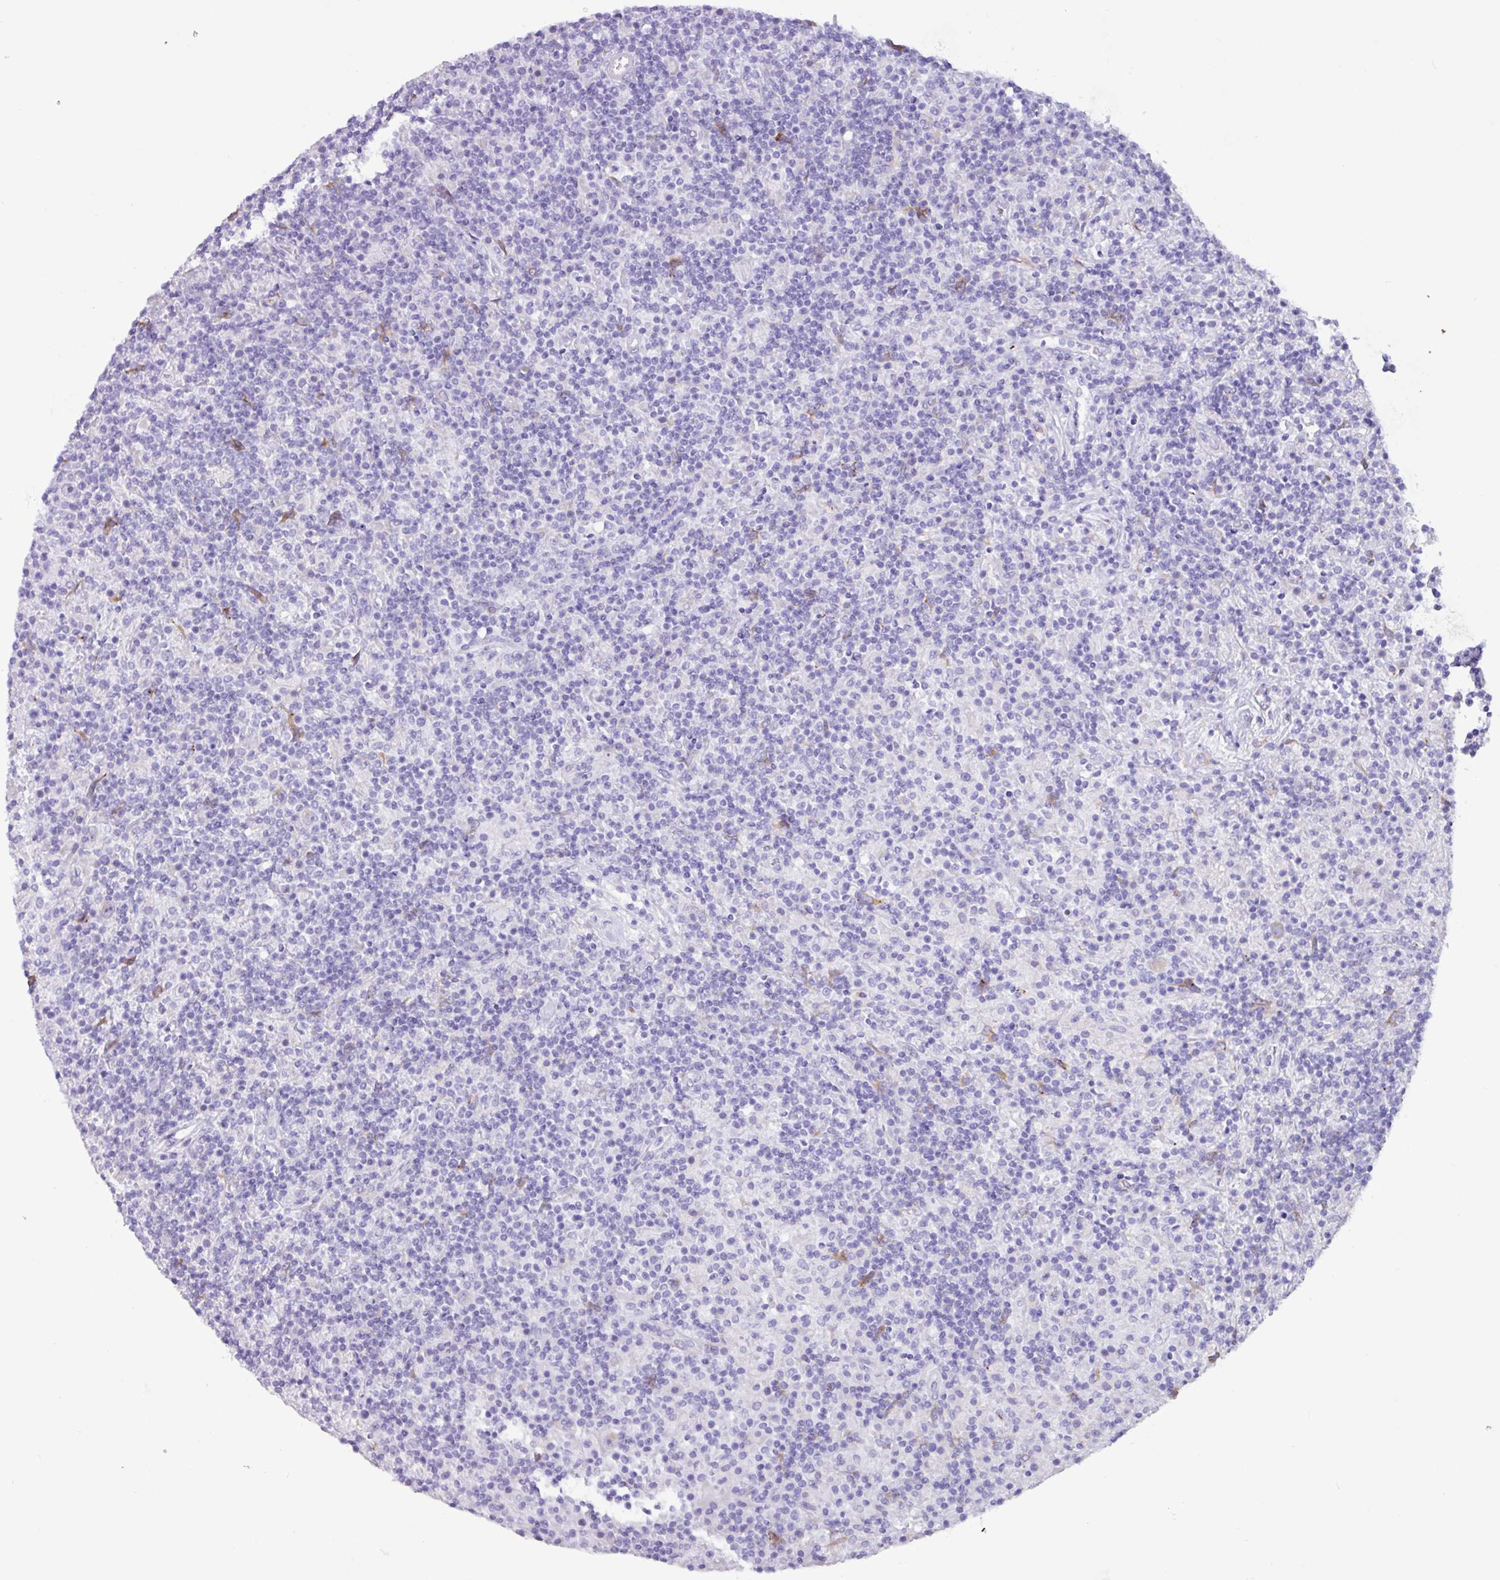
{"staining": {"intensity": "negative", "quantity": "none", "location": "none"}, "tissue": "lymphoma", "cell_type": "Tumor cells", "image_type": "cancer", "snomed": [{"axis": "morphology", "description": "Hodgkin's disease, NOS"}, {"axis": "topography", "description": "Lymph node"}], "caption": "An immunohistochemistry (IHC) image of lymphoma is shown. There is no staining in tumor cells of lymphoma. The staining is performed using DAB brown chromogen with nuclei counter-stained in using hematoxylin.", "gene": "SLC38A1", "patient": {"sex": "male", "age": 70}}